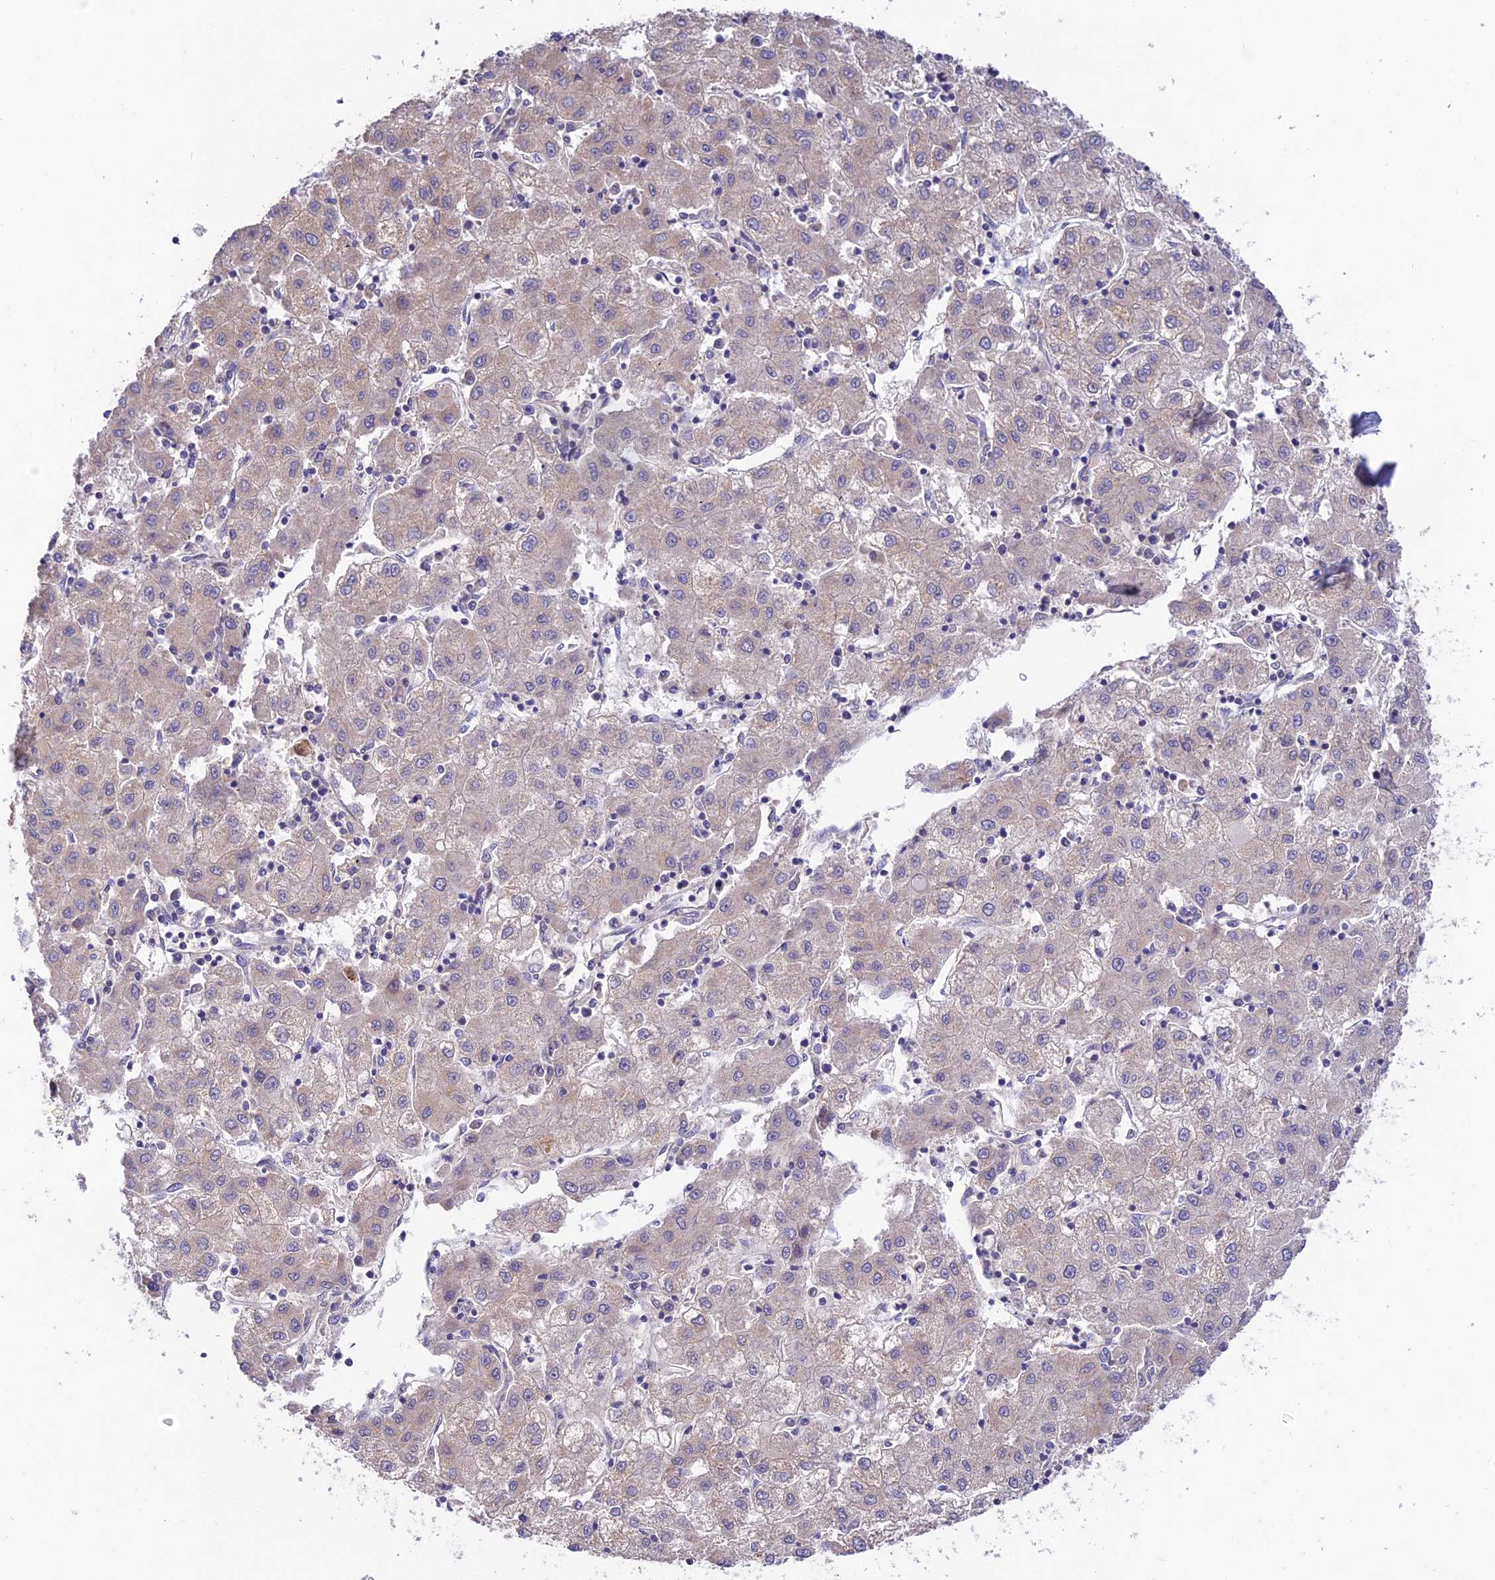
{"staining": {"intensity": "weak", "quantity": "25%-75%", "location": "cytoplasmic/membranous"}, "tissue": "liver cancer", "cell_type": "Tumor cells", "image_type": "cancer", "snomed": [{"axis": "morphology", "description": "Carcinoma, Hepatocellular, NOS"}, {"axis": "topography", "description": "Liver"}], "caption": "Protein staining reveals weak cytoplasmic/membranous staining in approximately 25%-75% of tumor cells in hepatocellular carcinoma (liver).", "gene": "PGK1", "patient": {"sex": "male", "age": 72}}